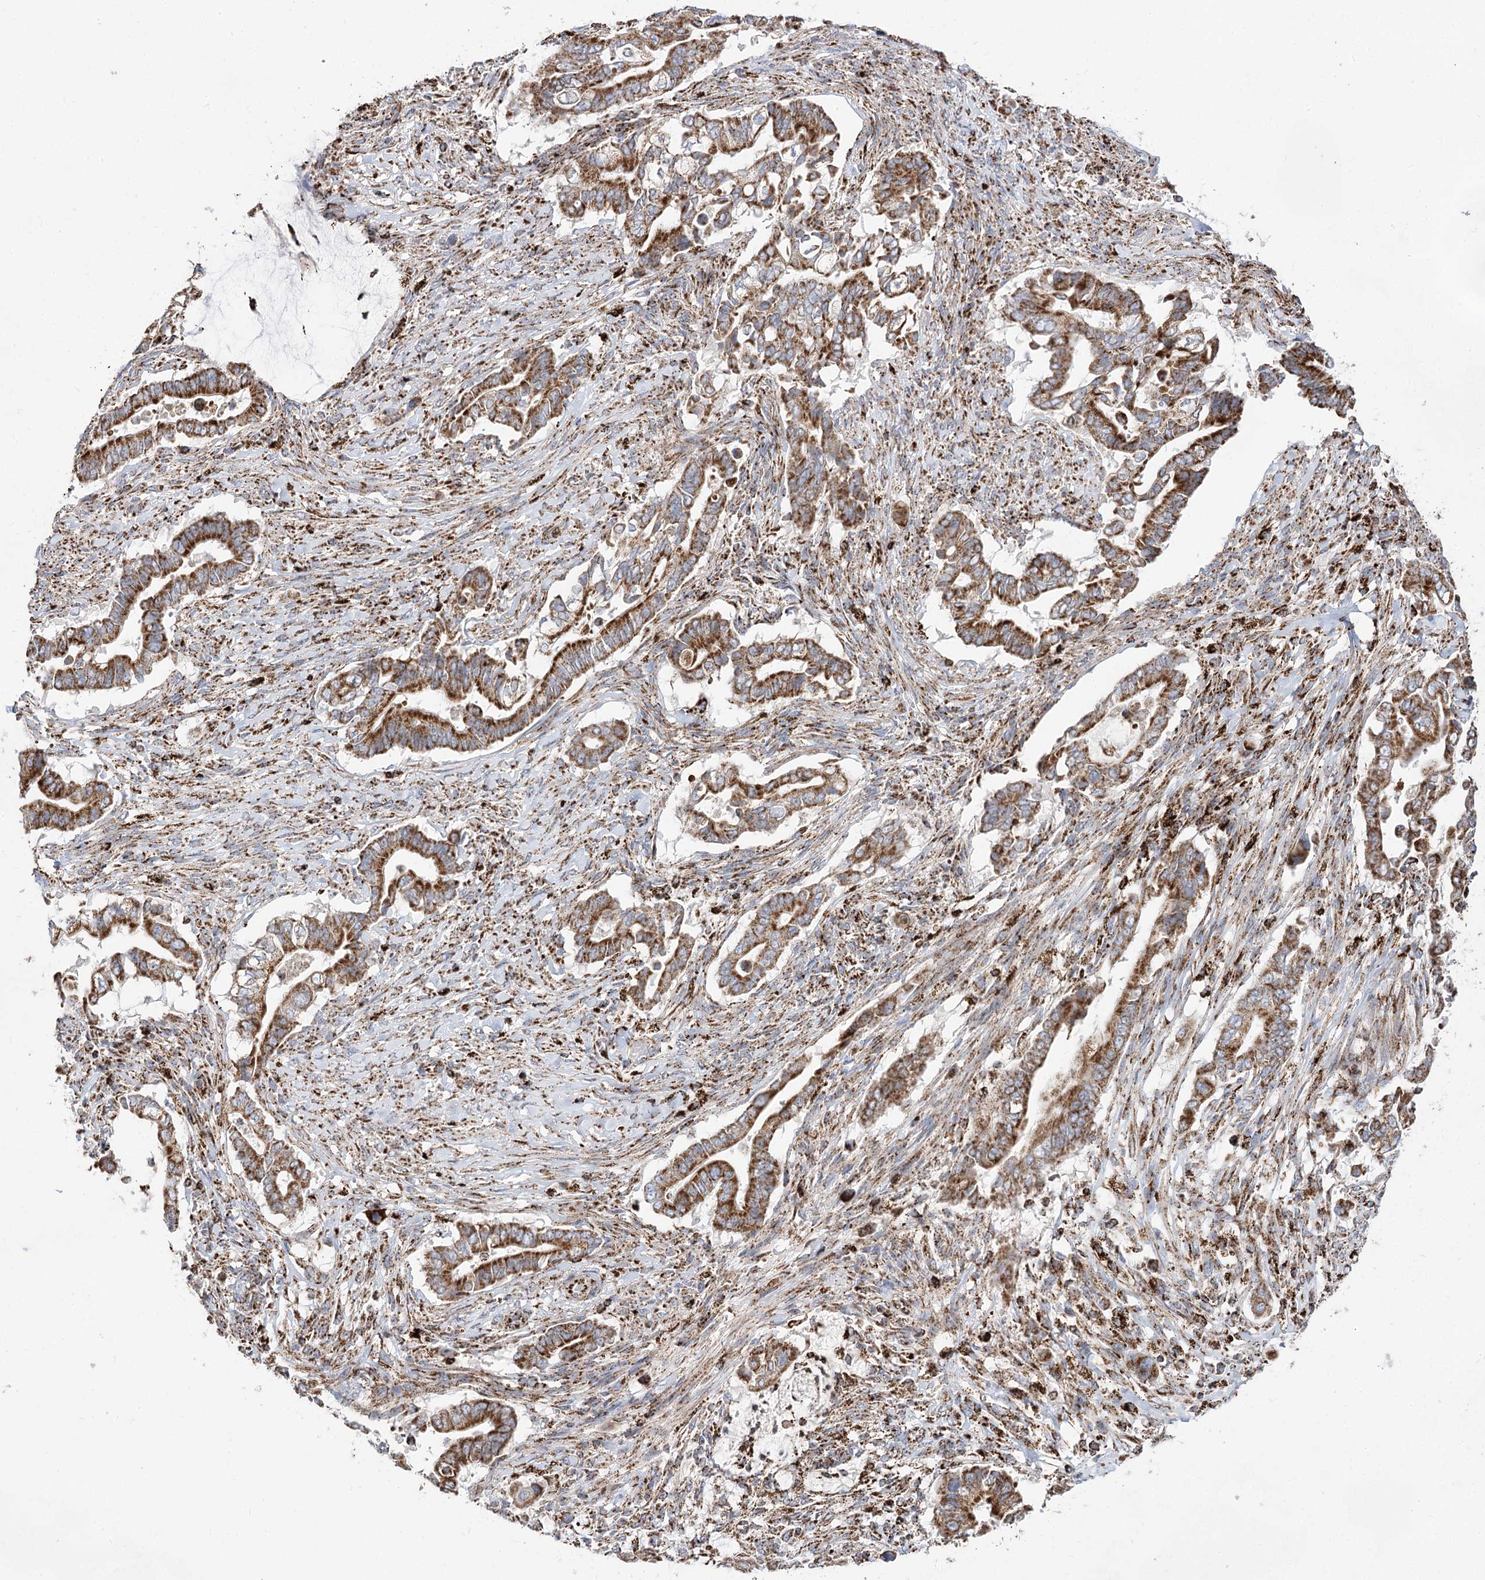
{"staining": {"intensity": "strong", "quantity": ">75%", "location": "cytoplasmic/membranous"}, "tissue": "pancreatic cancer", "cell_type": "Tumor cells", "image_type": "cancer", "snomed": [{"axis": "morphology", "description": "Adenocarcinoma, NOS"}, {"axis": "topography", "description": "Pancreas"}], "caption": "A micrograph of pancreatic adenocarcinoma stained for a protein shows strong cytoplasmic/membranous brown staining in tumor cells.", "gene": "NADK2", "patient": {"sex": "male", "age": 68}}